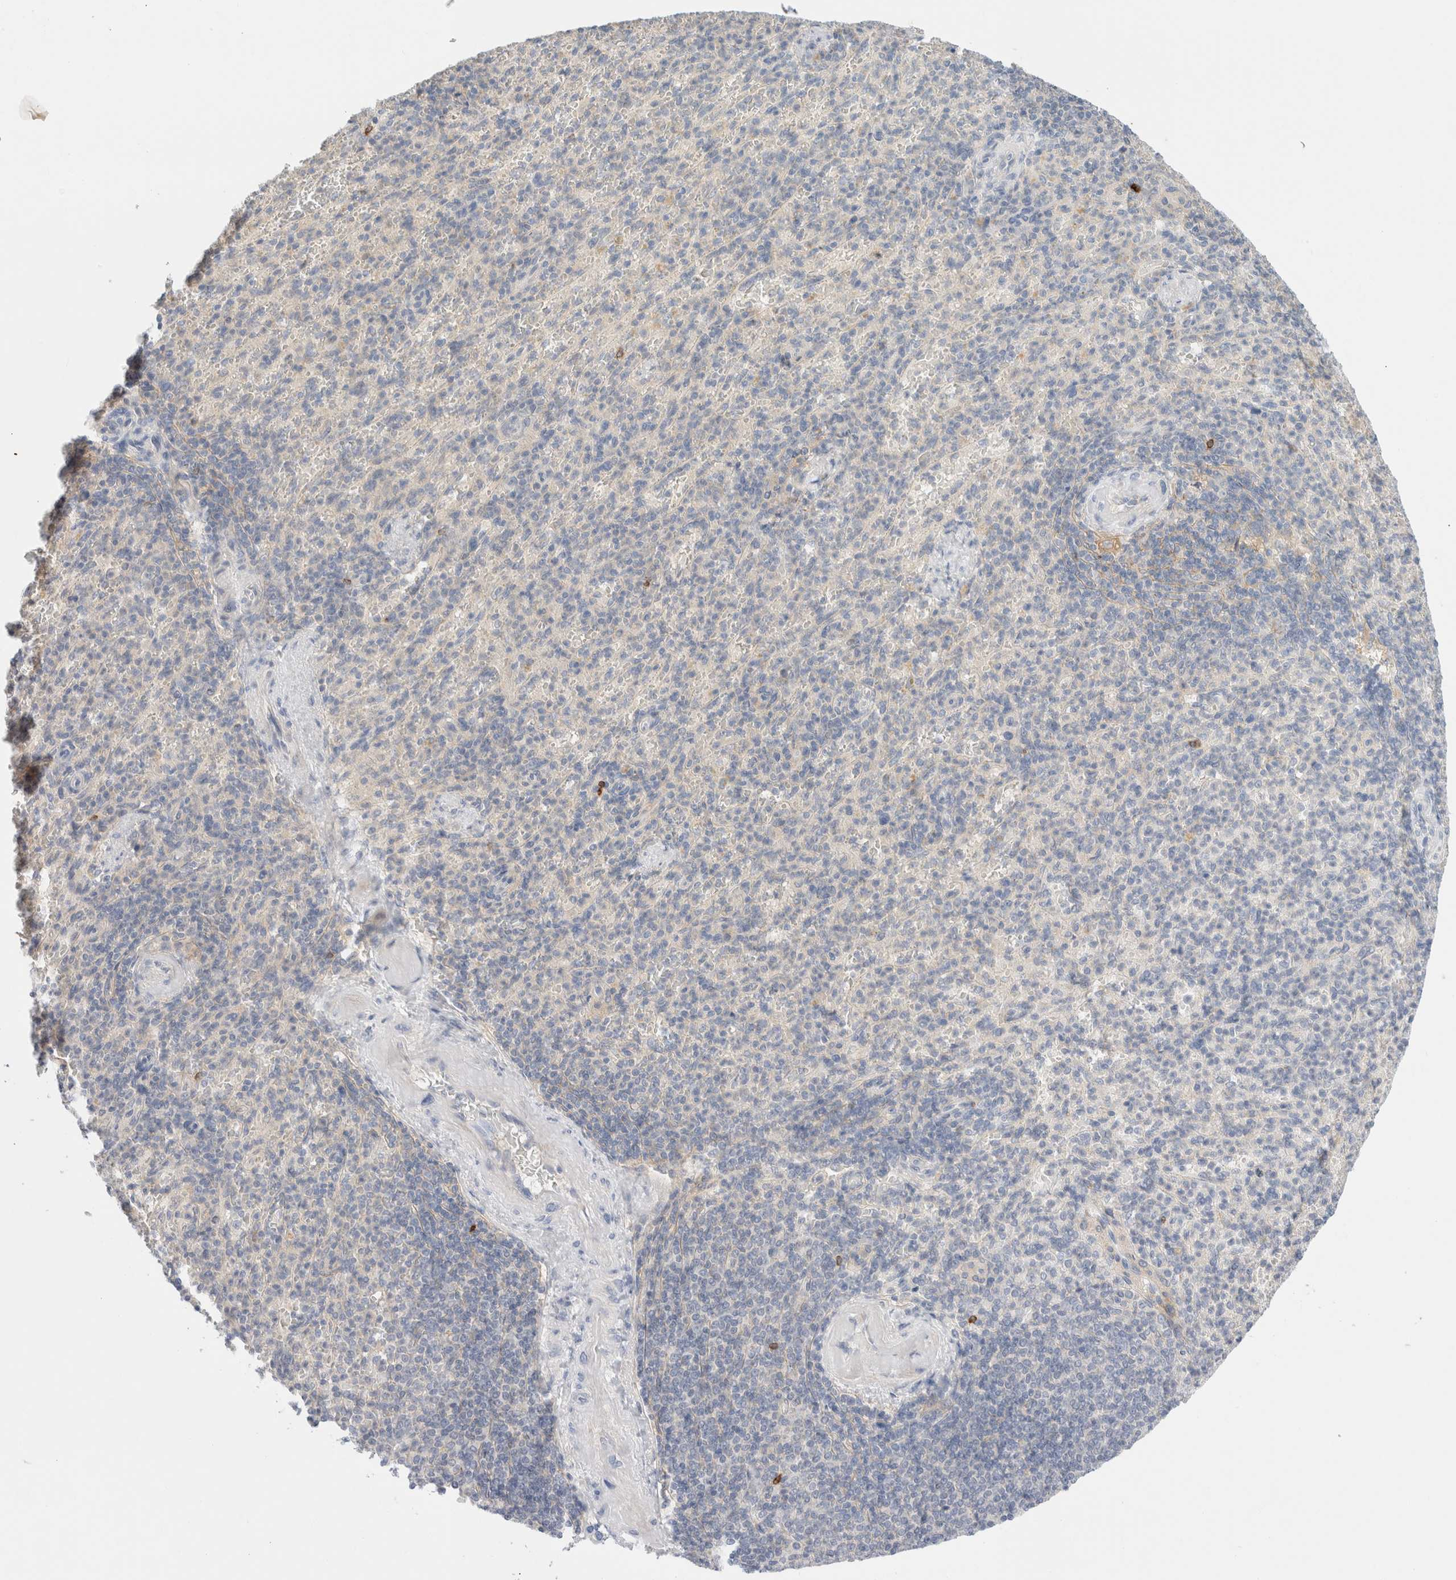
{"staining": {"intensity": "negative", "quantity": "none", "location": "none"}, "tissue": "spleen", "cell_type": "Cells in red pulp", "image_type": "normal", "snomed": [{"axis": "morphology", "description": "Normal tissue, NOS"}, {"axis": "topography", "description": "Spleen"}], "caption": "Photomicrograph shows no significant protein positivity in cells in red pulp of normal spleen. Brightfield microscopy of immunohistochemistry stained with DAB (brown) and hematoxylin (blue), captured at high magnification.", "gene": "SDR16C5", "patient": {"sex": "female", "age": 74}}